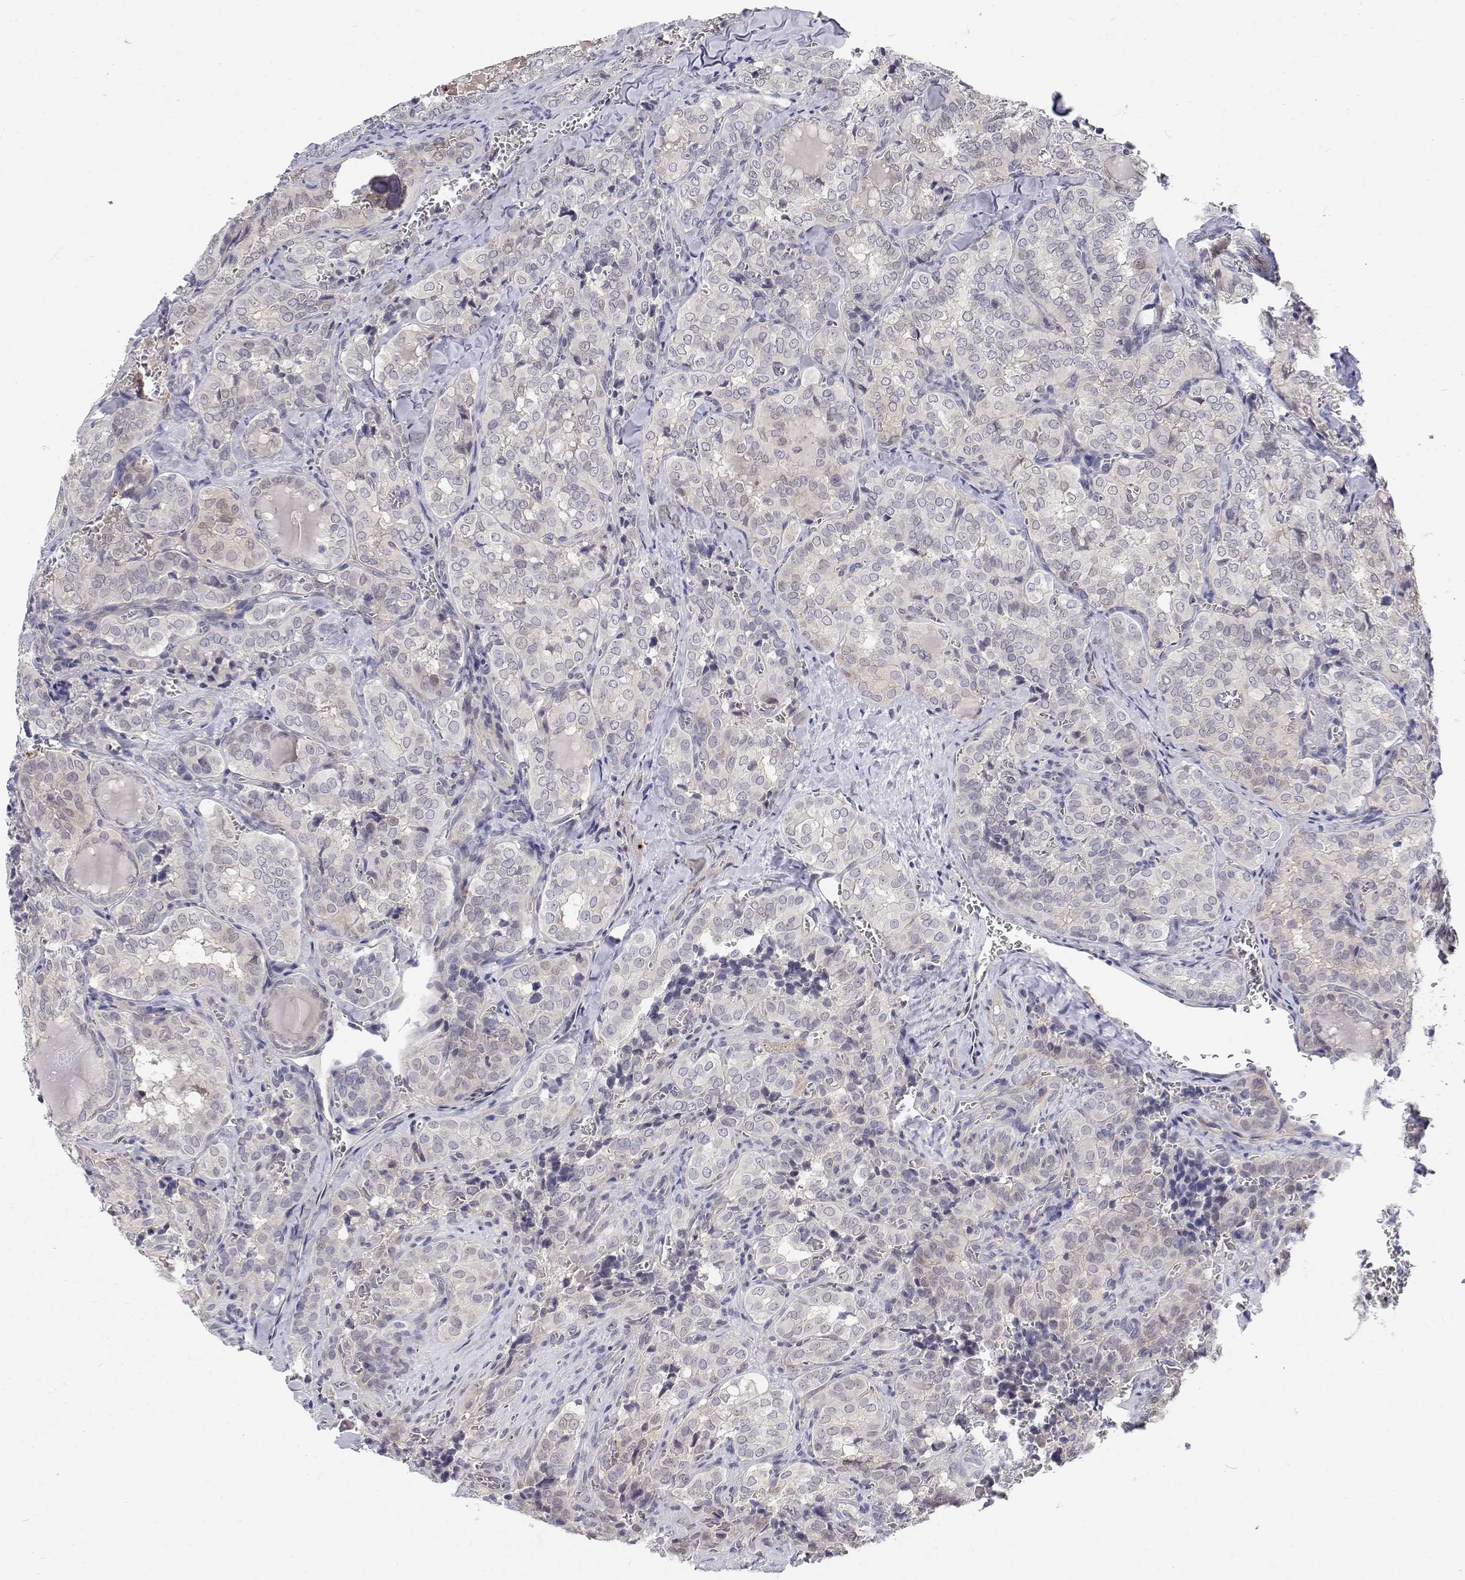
{"staining": {"intensity": "negative", "quantity": "none", "location": "none"}, "tissue": "thyroid cancer", "cell_type": "Tumor cells", "image_type": "cancer", "snomed": [{"axis": "morphology", "description": "Papillary adenocarcinoma, NOS"}, {"axis": "topography", "description": "Thyroid gland"}], "caption": "A micrograph of thyroid cancer (papillary adenocarcinoma) stained for a protein demonstrates no brown staining in tumor cells. Brightfield microscopy of immunohistochemistry stained with DAB (brown) and hematoxylin (blue), captured at high magnification.", "gene": "MYPN", "patient": {"sex": "female", "age": 41}}